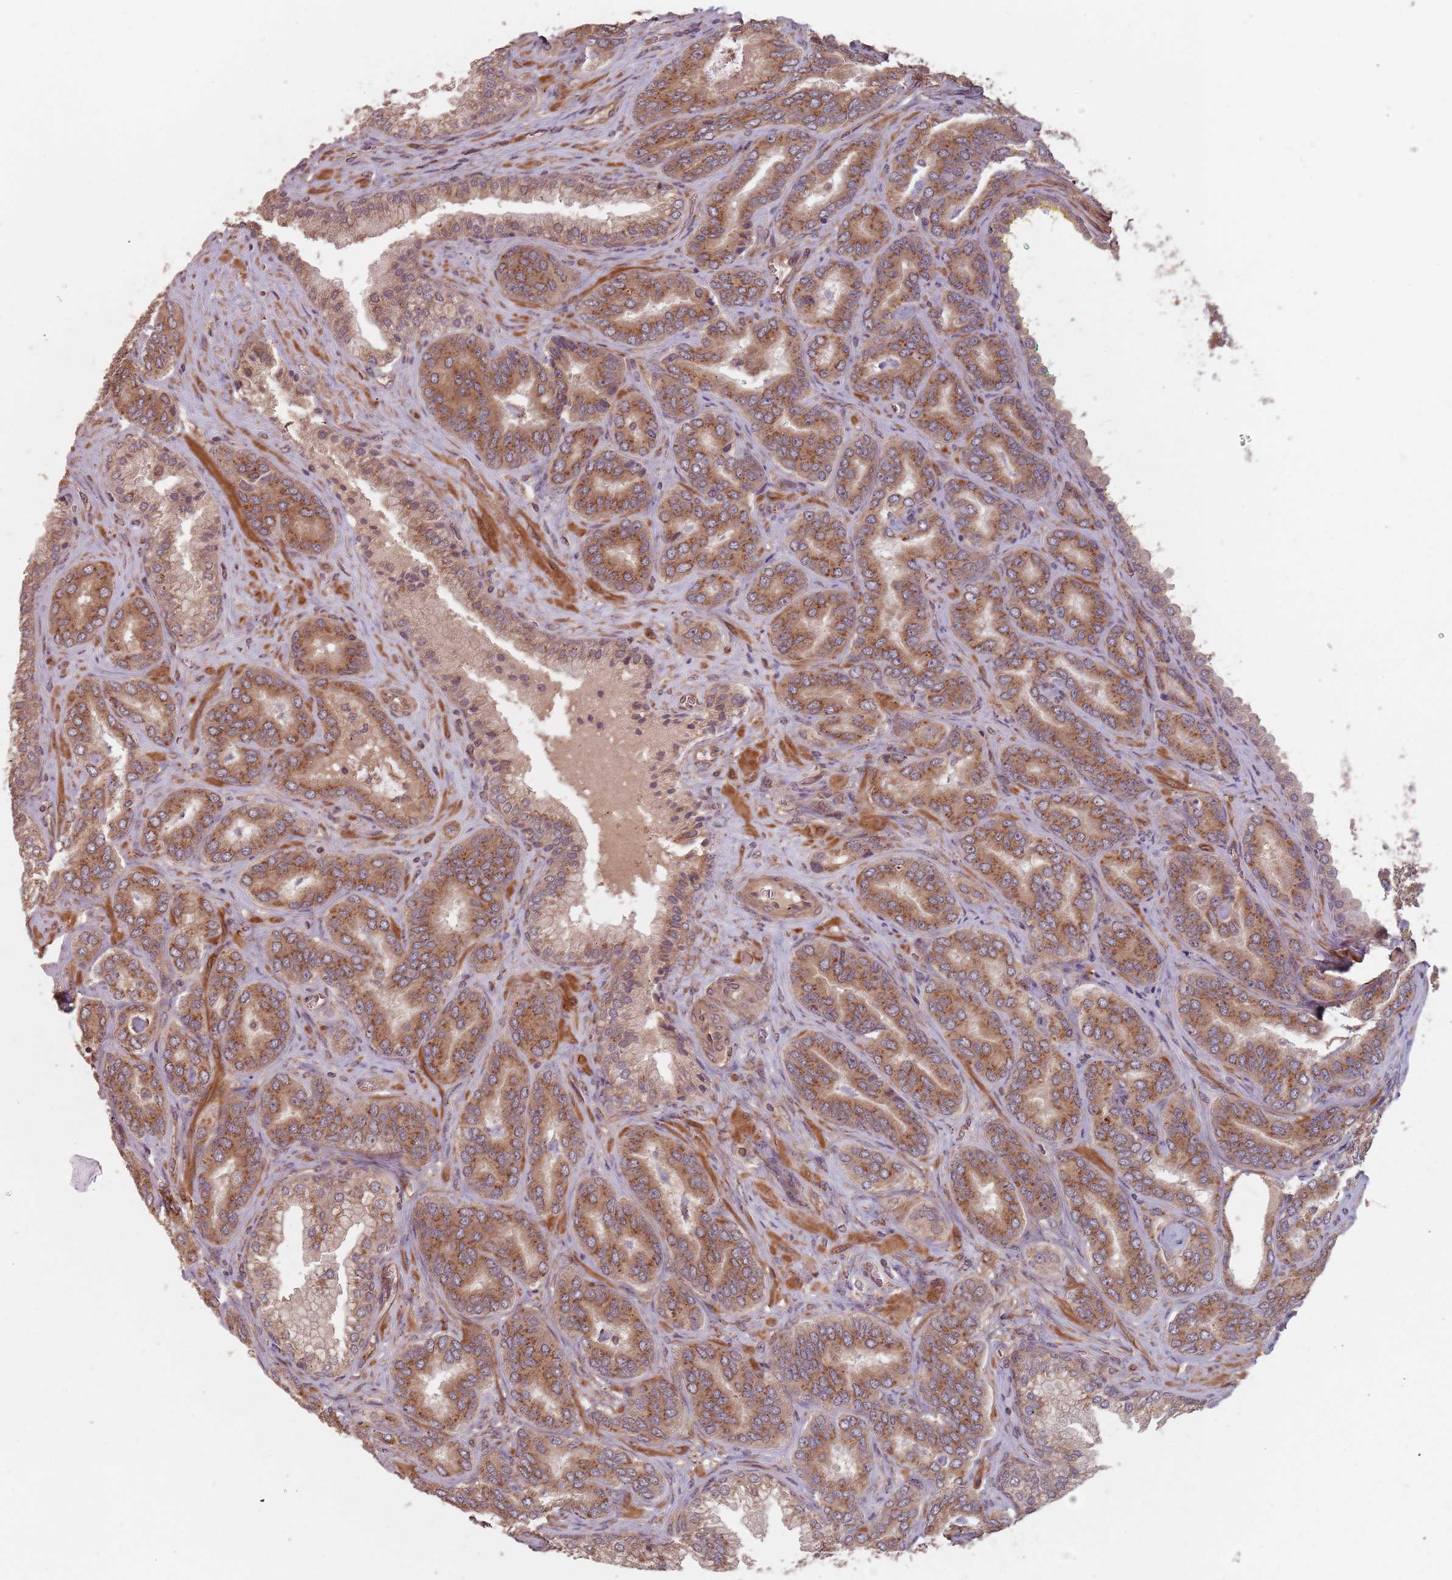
{"staining": {"intensity": "strong", "quantity": ">75%", "location": "cytoplasmic/membranous"}, "tissue": "prostate cancer", "cell_type": "Tumor cells", "image_type": "cancer", "snomed": [{"axis": "morphology", "description": "Adenocarcinoma, High grade"}, {"axis": "topography", "description": "Prostate"}], "caption": "Immunohistochemical staining of human prostate cancer (high-grade adenocarcinoma) exhibits strong cytoplasmic/membranous protein expression in approximately >75% of tumor cells.", "gene": "C3orf14", "patient": {"sex": "male", "age": 72}}